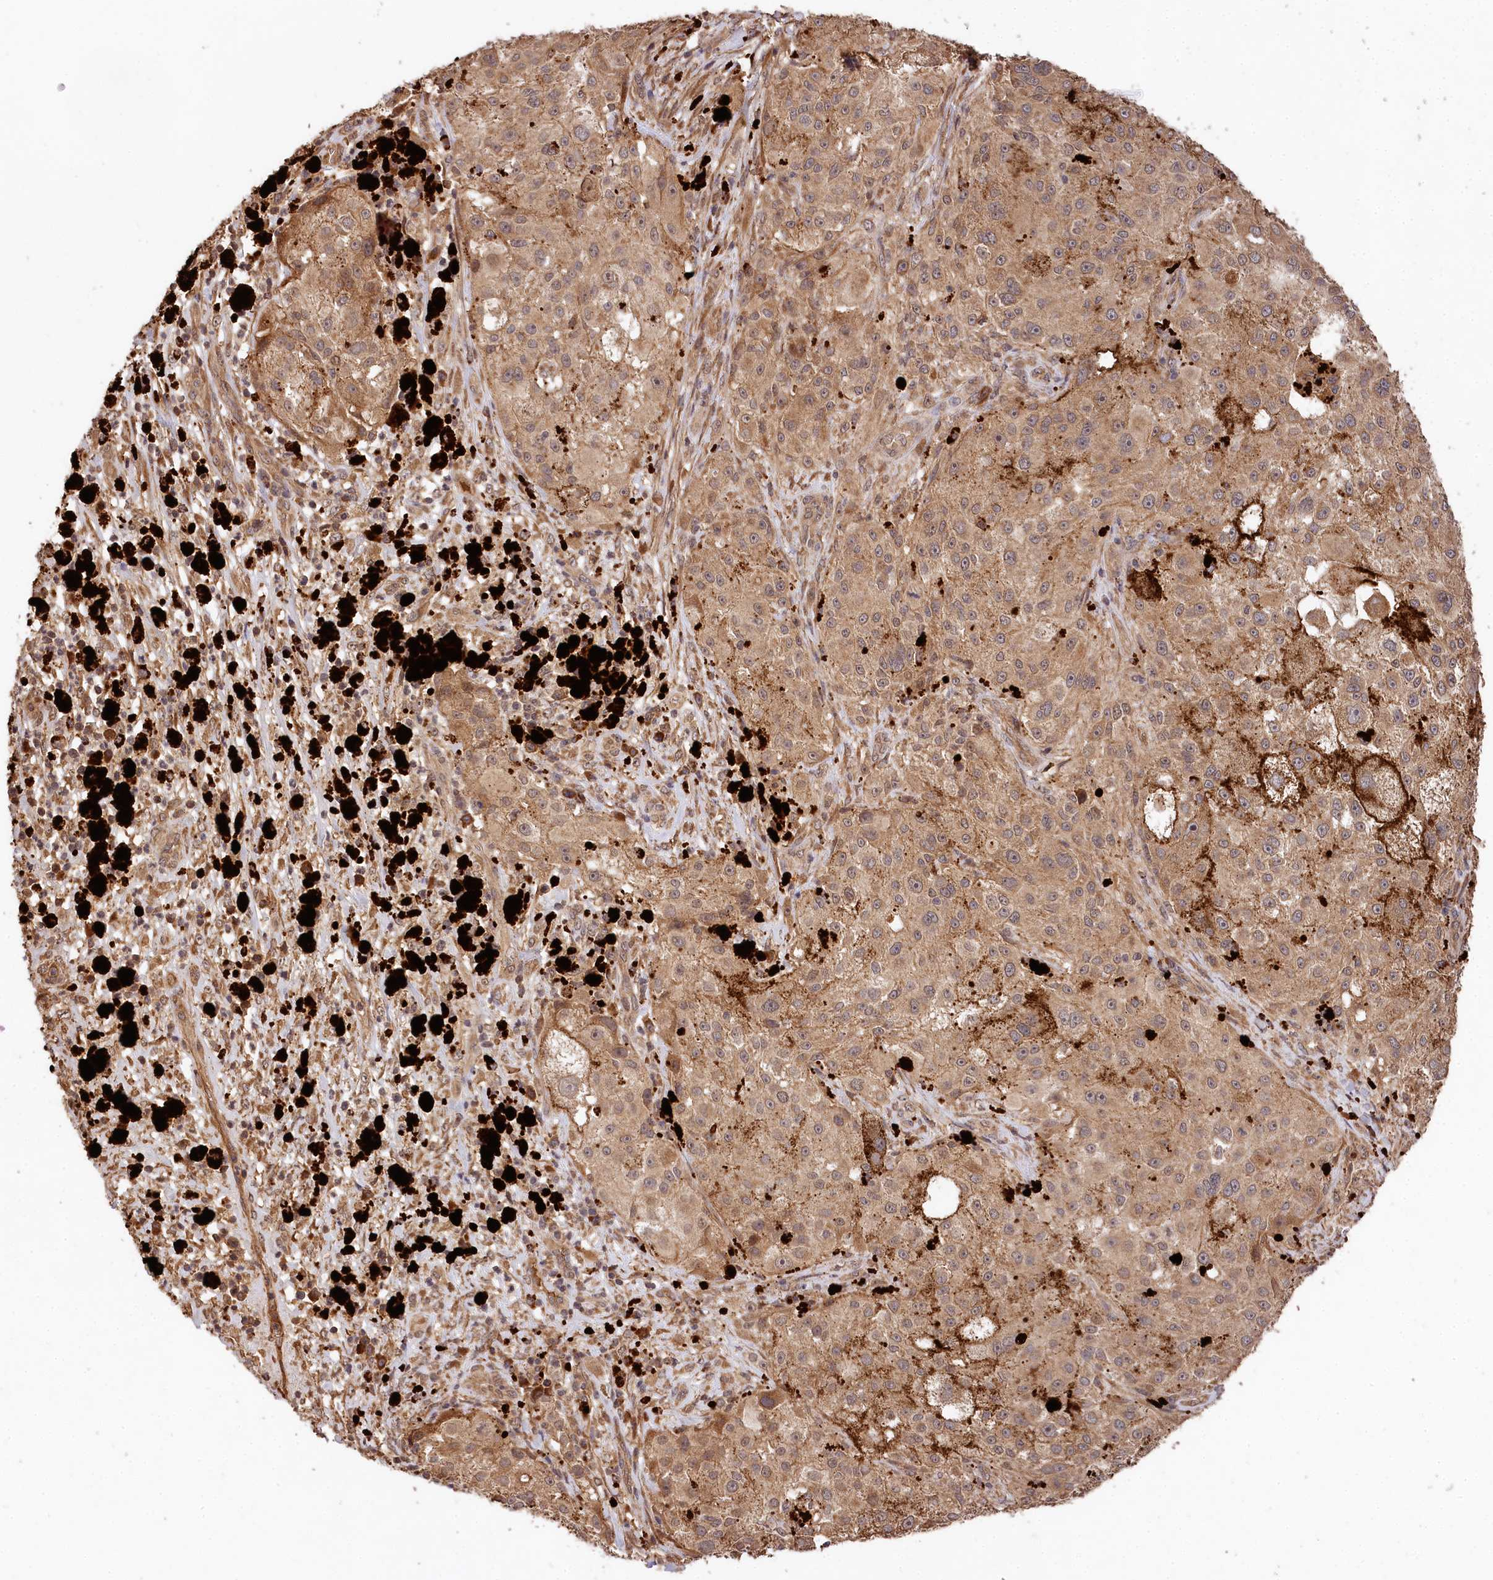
{"staining": {"intensity": "moderate", "quantity": ">75%", "location": "cytoplasmic/membranous"}, "tissue": "melanoma", "cell_type": "Tumor cells", "image_type": "cancer", "snomed": [{"axis": "morphology", "description": "Necrosis, NOS"}, {"axis": "morphology", "description": "Malignant melanoma, NOS"}, {"axis": "topography", "description": "Skin"}], "caption": "Human melanoma stained for a protein (brown) displays moderate cytoplasmic/membranous positive staining in approximately >75% of tumor cells.", "gene": "MCF2L2", "patient": {"sex": "female", "age": 87}}